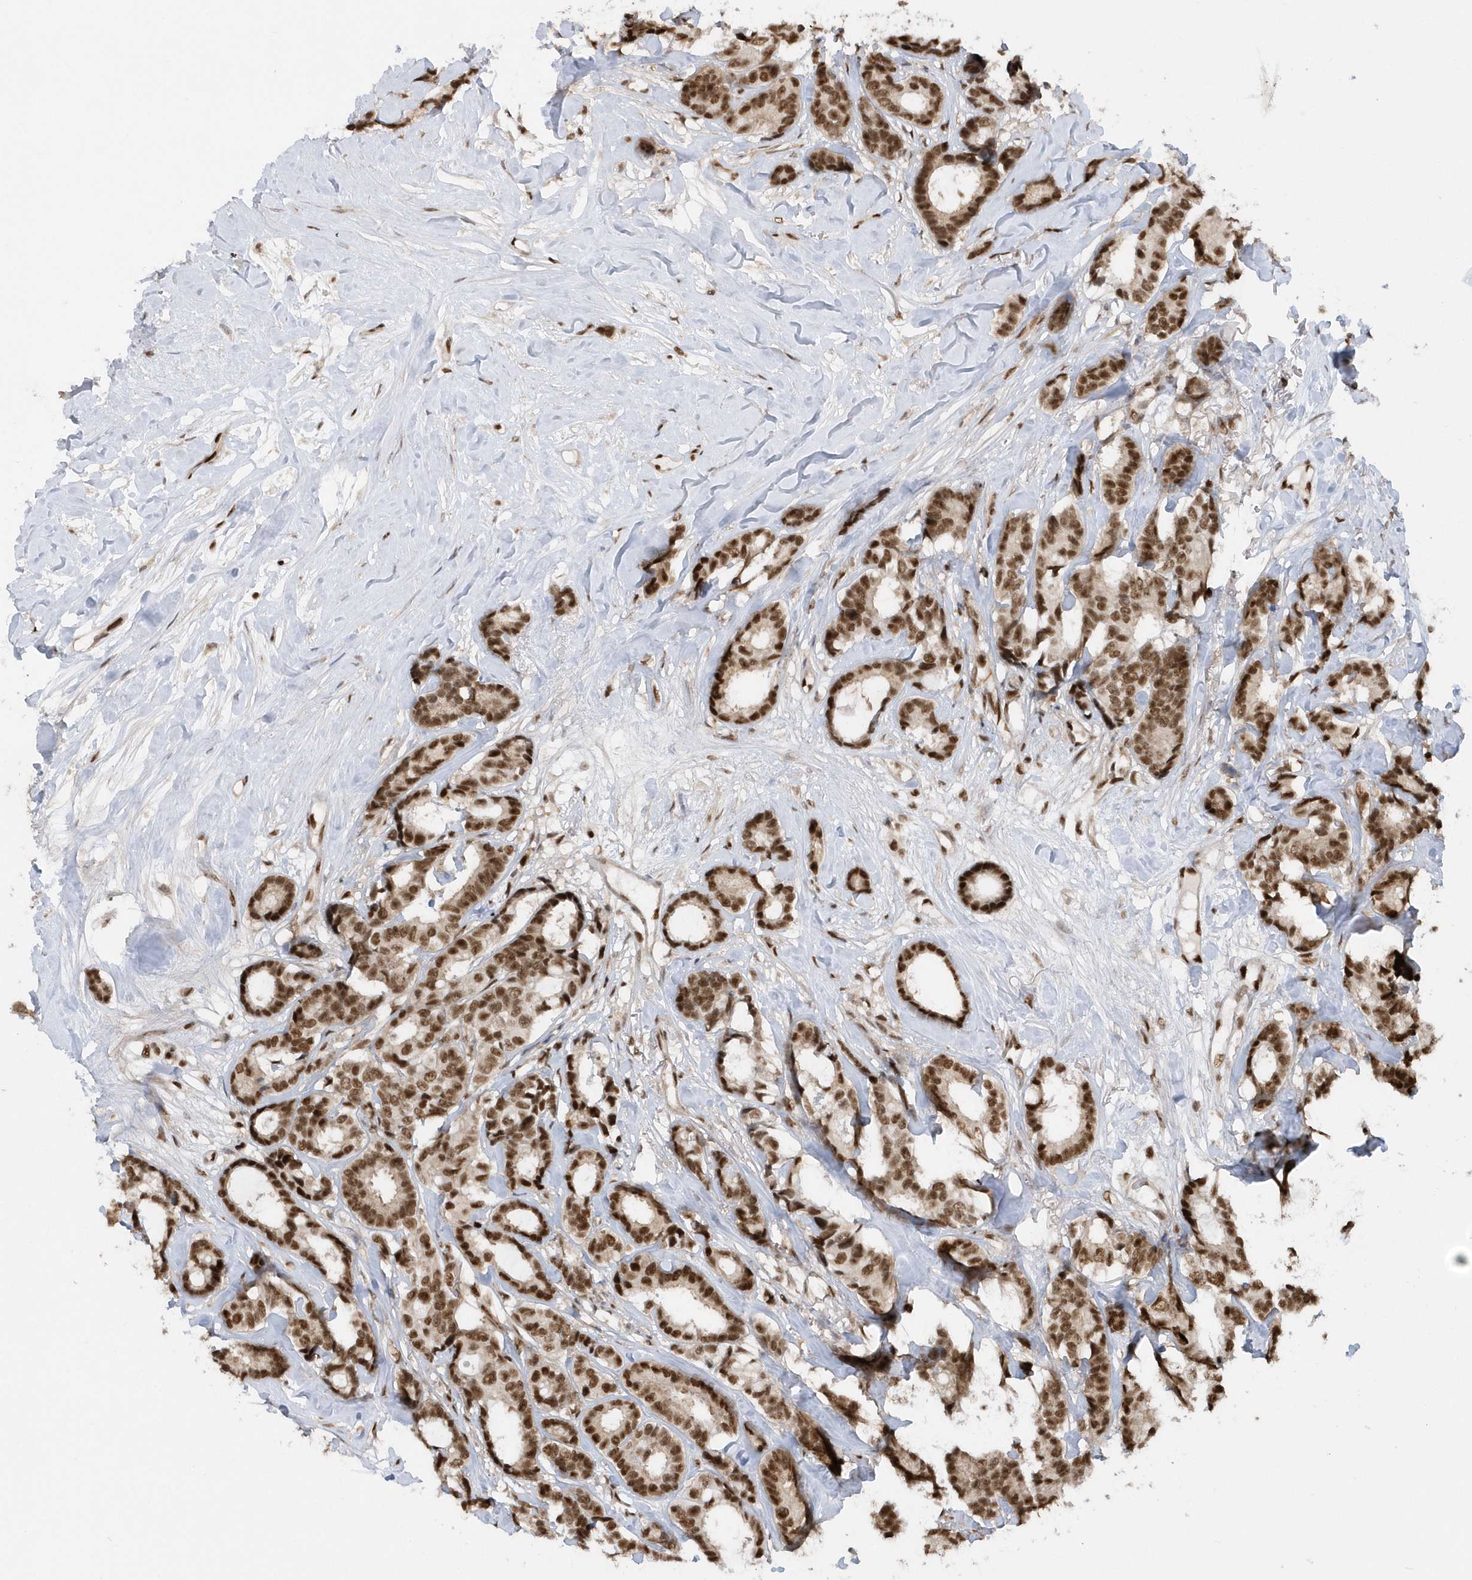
{"staining": {"intensity": "strong", "quantity": ">75%", "location": "nuclear"}, "tissue": "breast cancer", "cell_type": "Tumor cells", "image_type": "cancer", "snomed": [{"axis": "morphology", "description": "Duct carcinoma"}, {"axis": "topography", "description": "Breast"}], "caption": "Protein expression analysis of invasive ductal carcinoma (breast) reveals strong nuclear expression in approximately >75% of tumor cells. Nuclei are stained in blue.", "gene": "SEPHS1", "patient": {"sex": "female", "age": 87}}